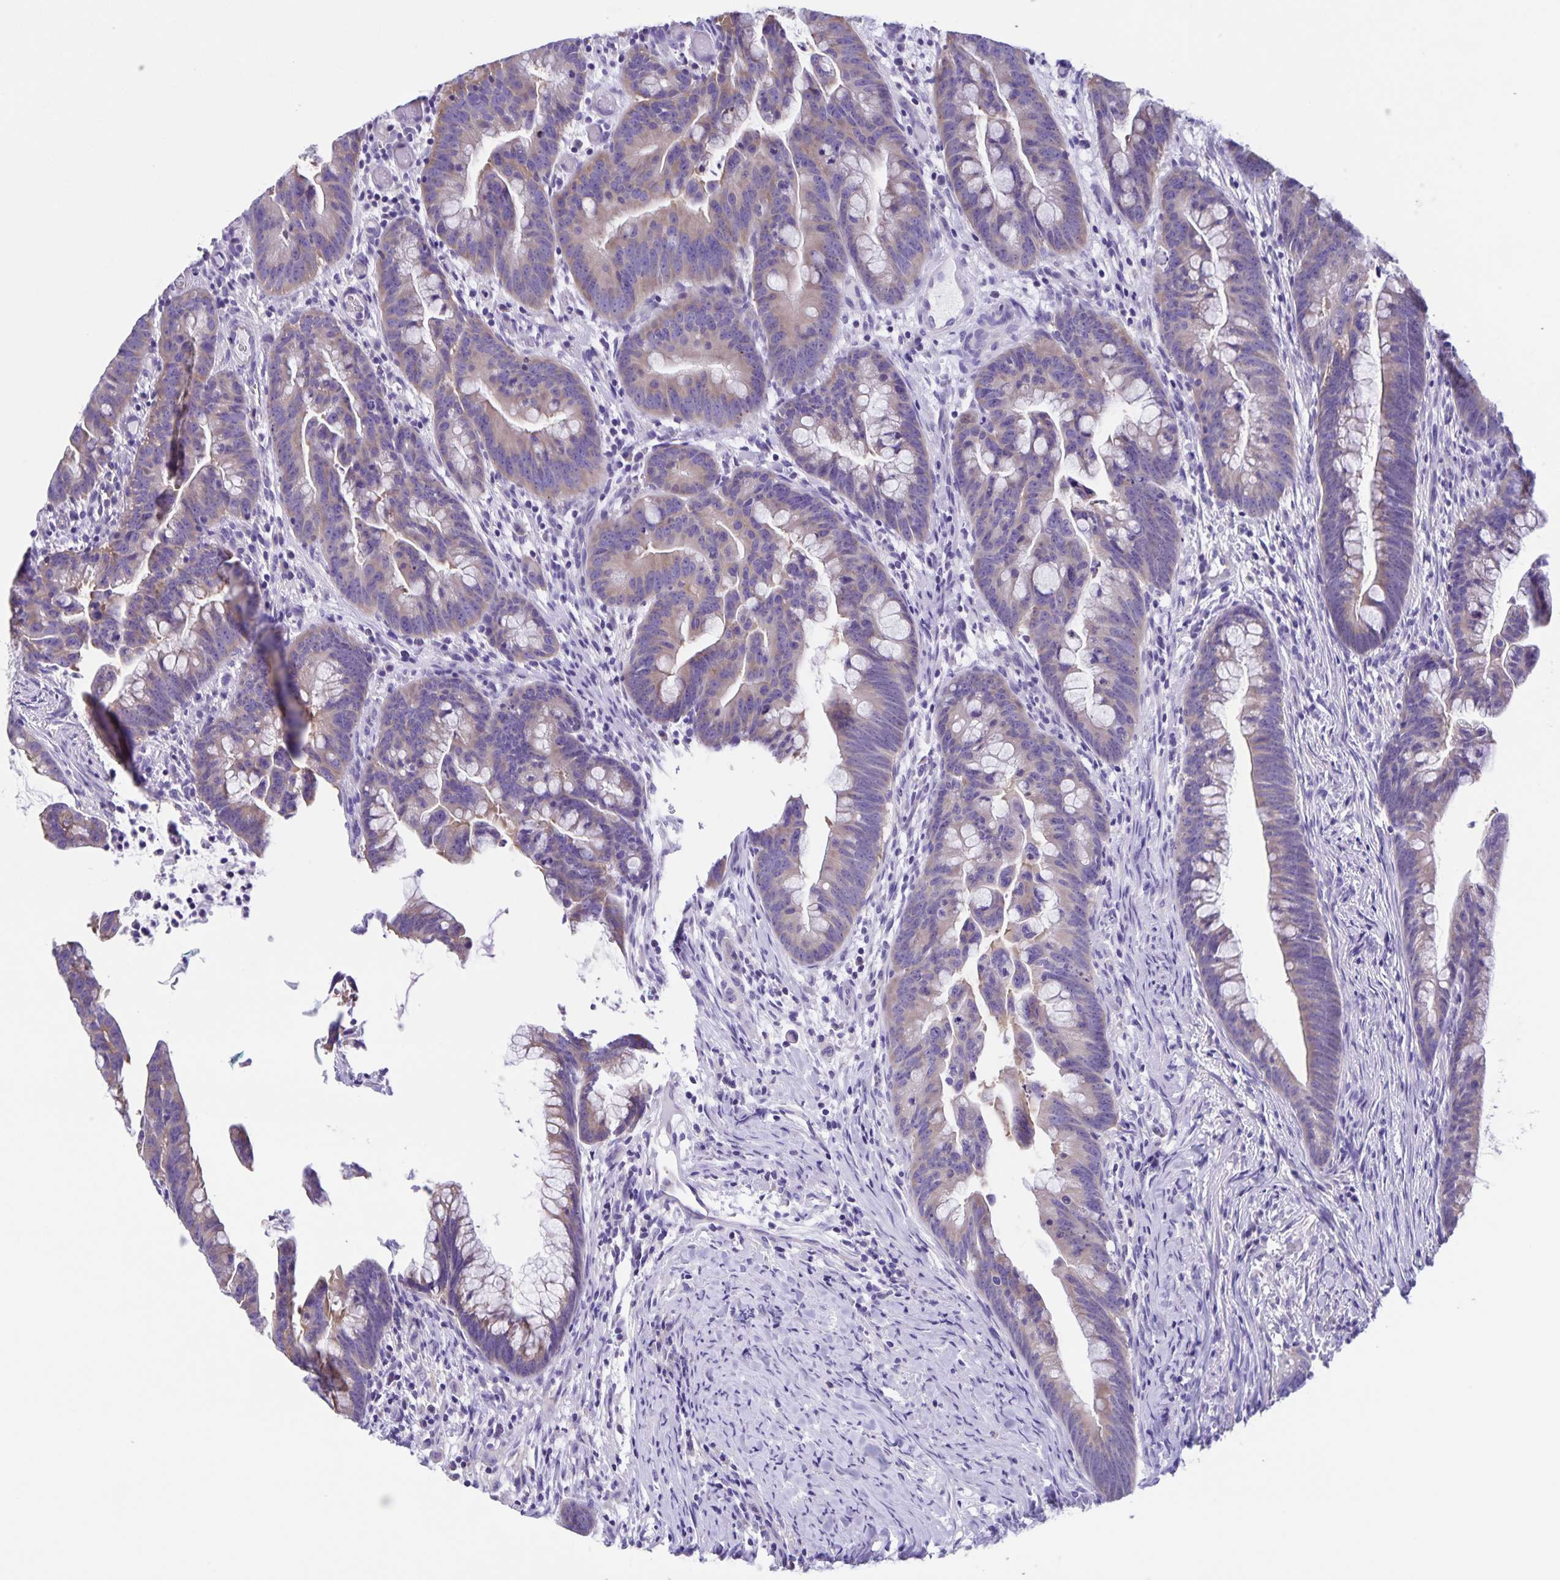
{"staining": {"intensity": "weak", "quantity": "25%-75%", "location": "cytoplasmic/membranous"}, "tissue": "colorectal cancer", "cell_type": "Tumor cells", "image_type": "cancer", "snomed": [{"axis": "morphology", "description": "Adenocarcinoma, NOS"}, {"axis": "topography", "description": "Colon"}], "caption": "Tumor cells reveal low levels of weak cytoplasmic/membranous staining in about 25%-75% of cells in human colorectal adenocarcinoma.", "gene": "CAPSL", "patient": {"sex": "male", "age": 62}}